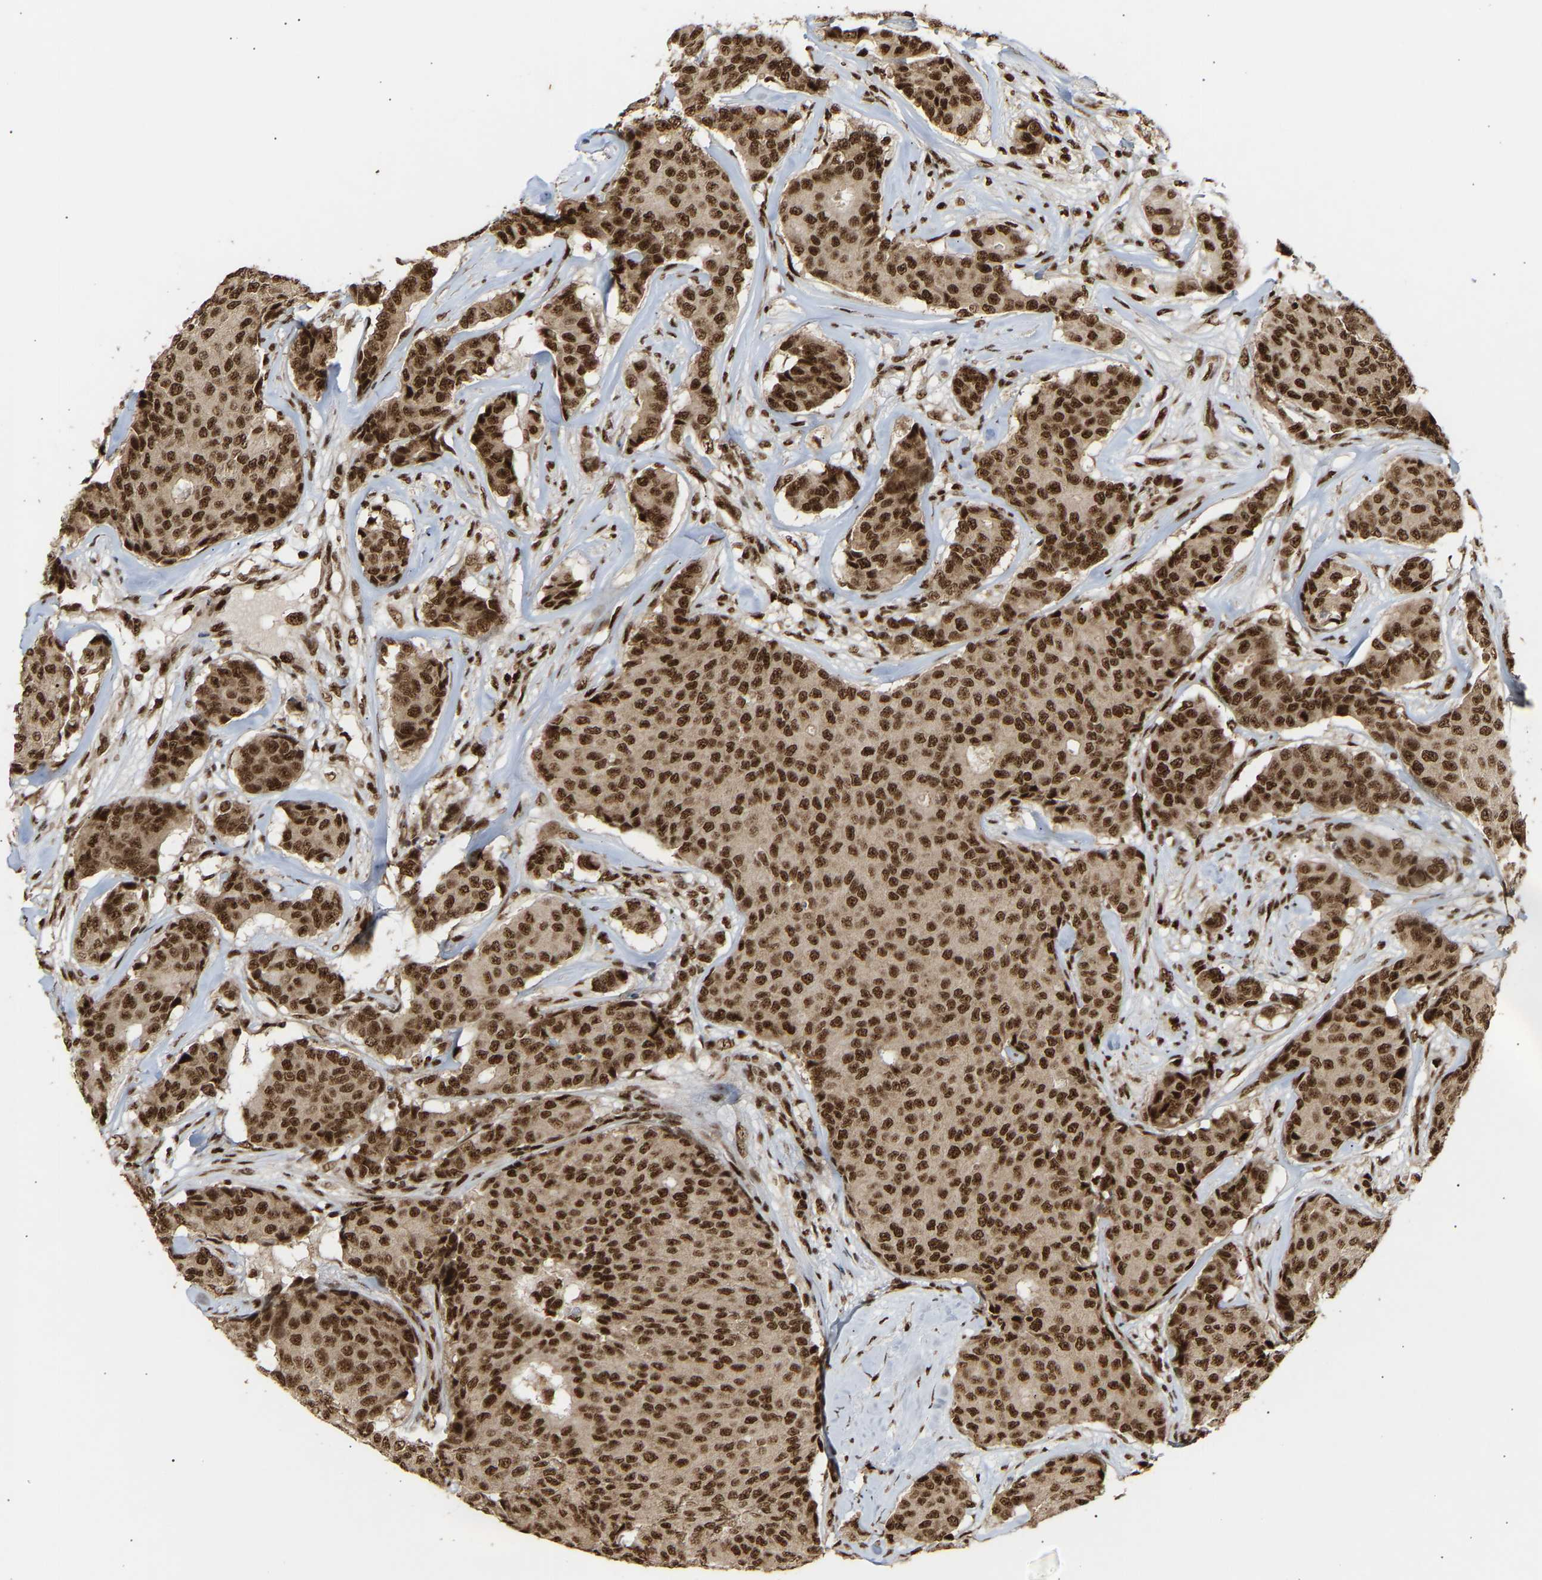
{"staining": {"intensity": "strong", "quantity": ">75%", "location": "nuclear"}, "tissue": "breast cancer", "cell_type": "Tumor cells", "image_type": "cancer", "snomed": [{"axis": "morphology", "description": "Duct carcinoma"}, {"axis": "topography", "description": "Breast"}], "caption": "An immunohistochemistry (IHC) photomicrograph of neoplastic tissue is shown. Protein staining in brown labels strong nuclear positivity in invasive ductal carcinoma (breast) within tumor cells. The staining is performed using DAB (3,3'-diaminobenzidine) brown chromogen to label protein expression. The nuclei are counter-stained blue using hematoxylin.", "gene": "ALYREF", "patient": {"sex": "female", "age": 75}}